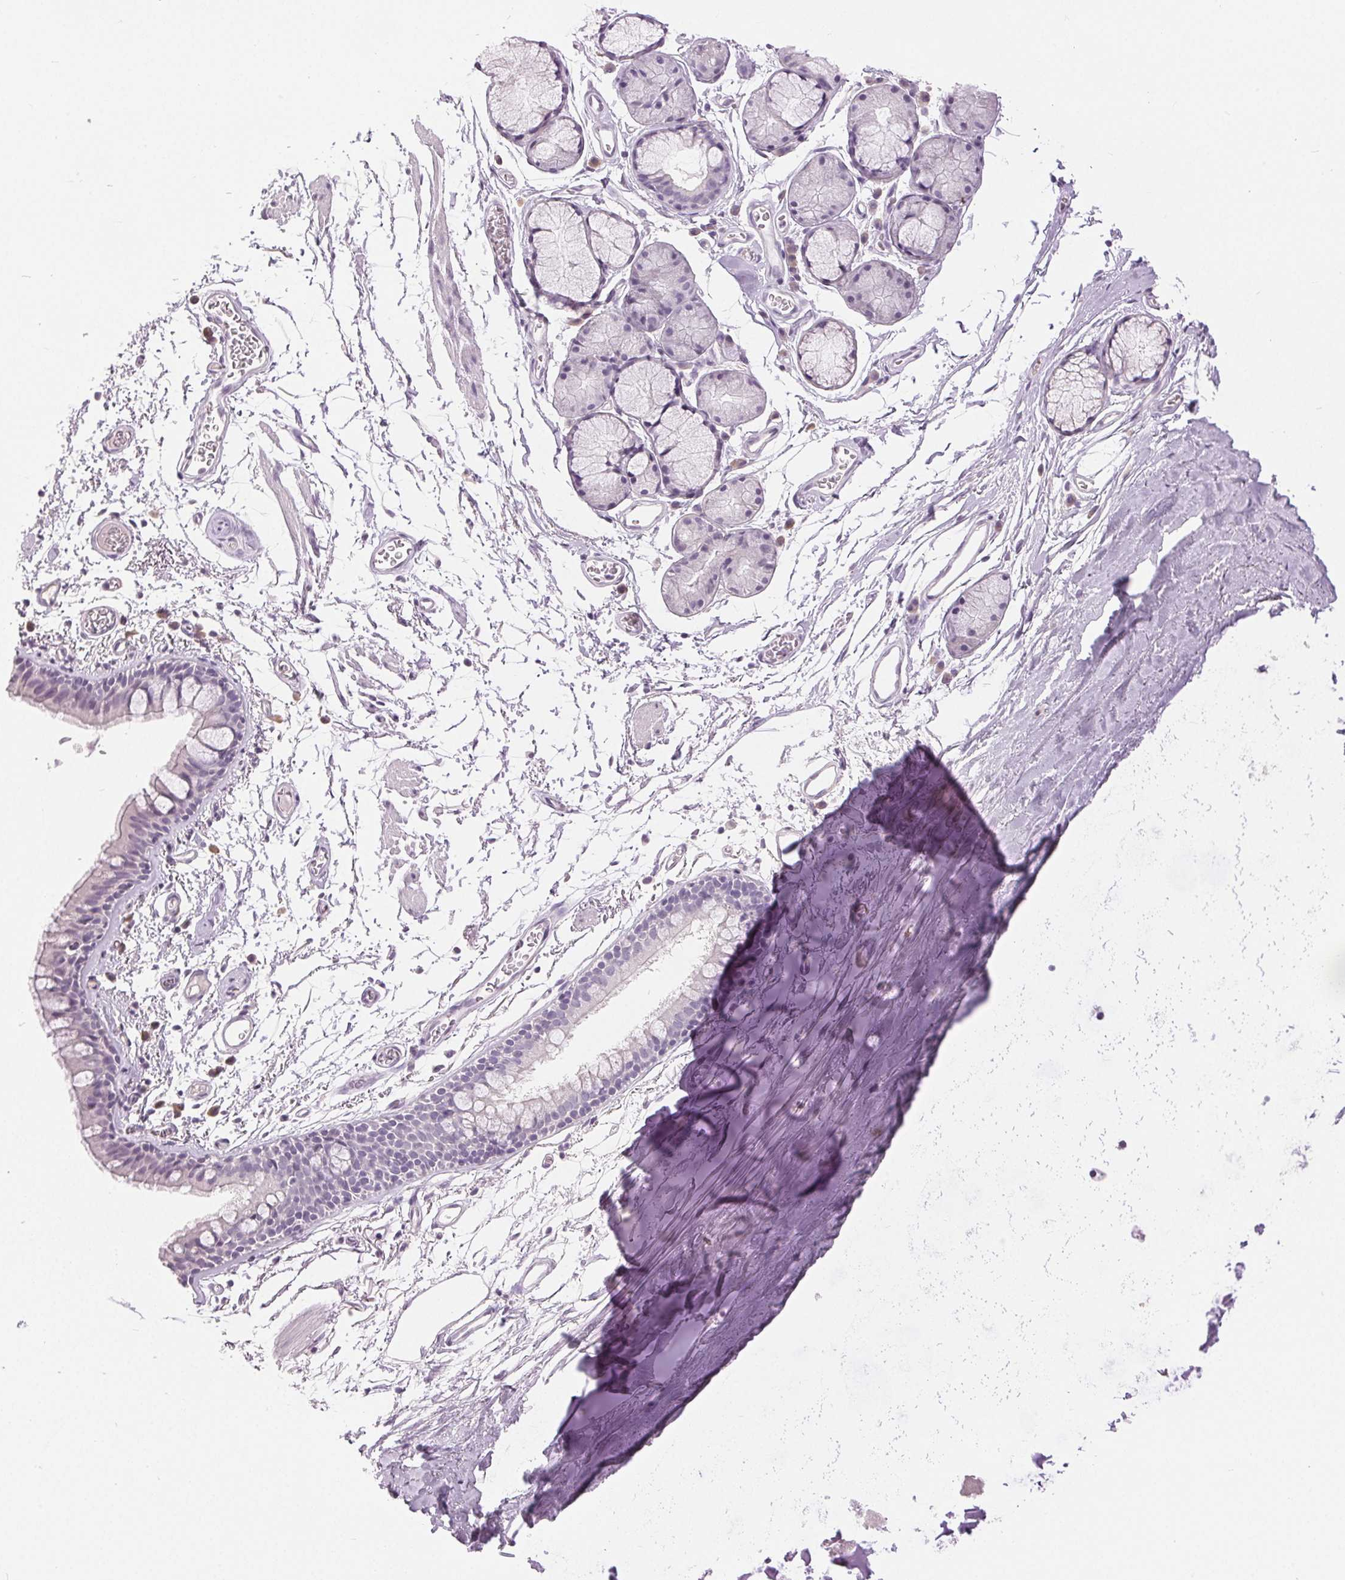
{"staining": {"intensity": "negative", "quantity": "none", "location": "none"}, "tissue": "bronchus", "cell_type": "Respiratory epithelial cells", "image_type": "normal", "snomed": [{"axis": "morphology", "description": "Normal tissue, NOS"}, {"axis": "topography", "description": "Cartilage tissue"}, {"axis": "topography", "description": "Bronchus"}], "caption": "High power microscopy photomicrograph of an immunohistochemistry histopathology image of benign bronchus, revealing no significant staining in respiratory epithelial cells. (DAB (3,3'-diaminobenzidine) immunohistochemistry visualized using brightfield microscopy, high magnification).", "gene": "DSG3", "patient": {"sex": "female", "age": 79}}